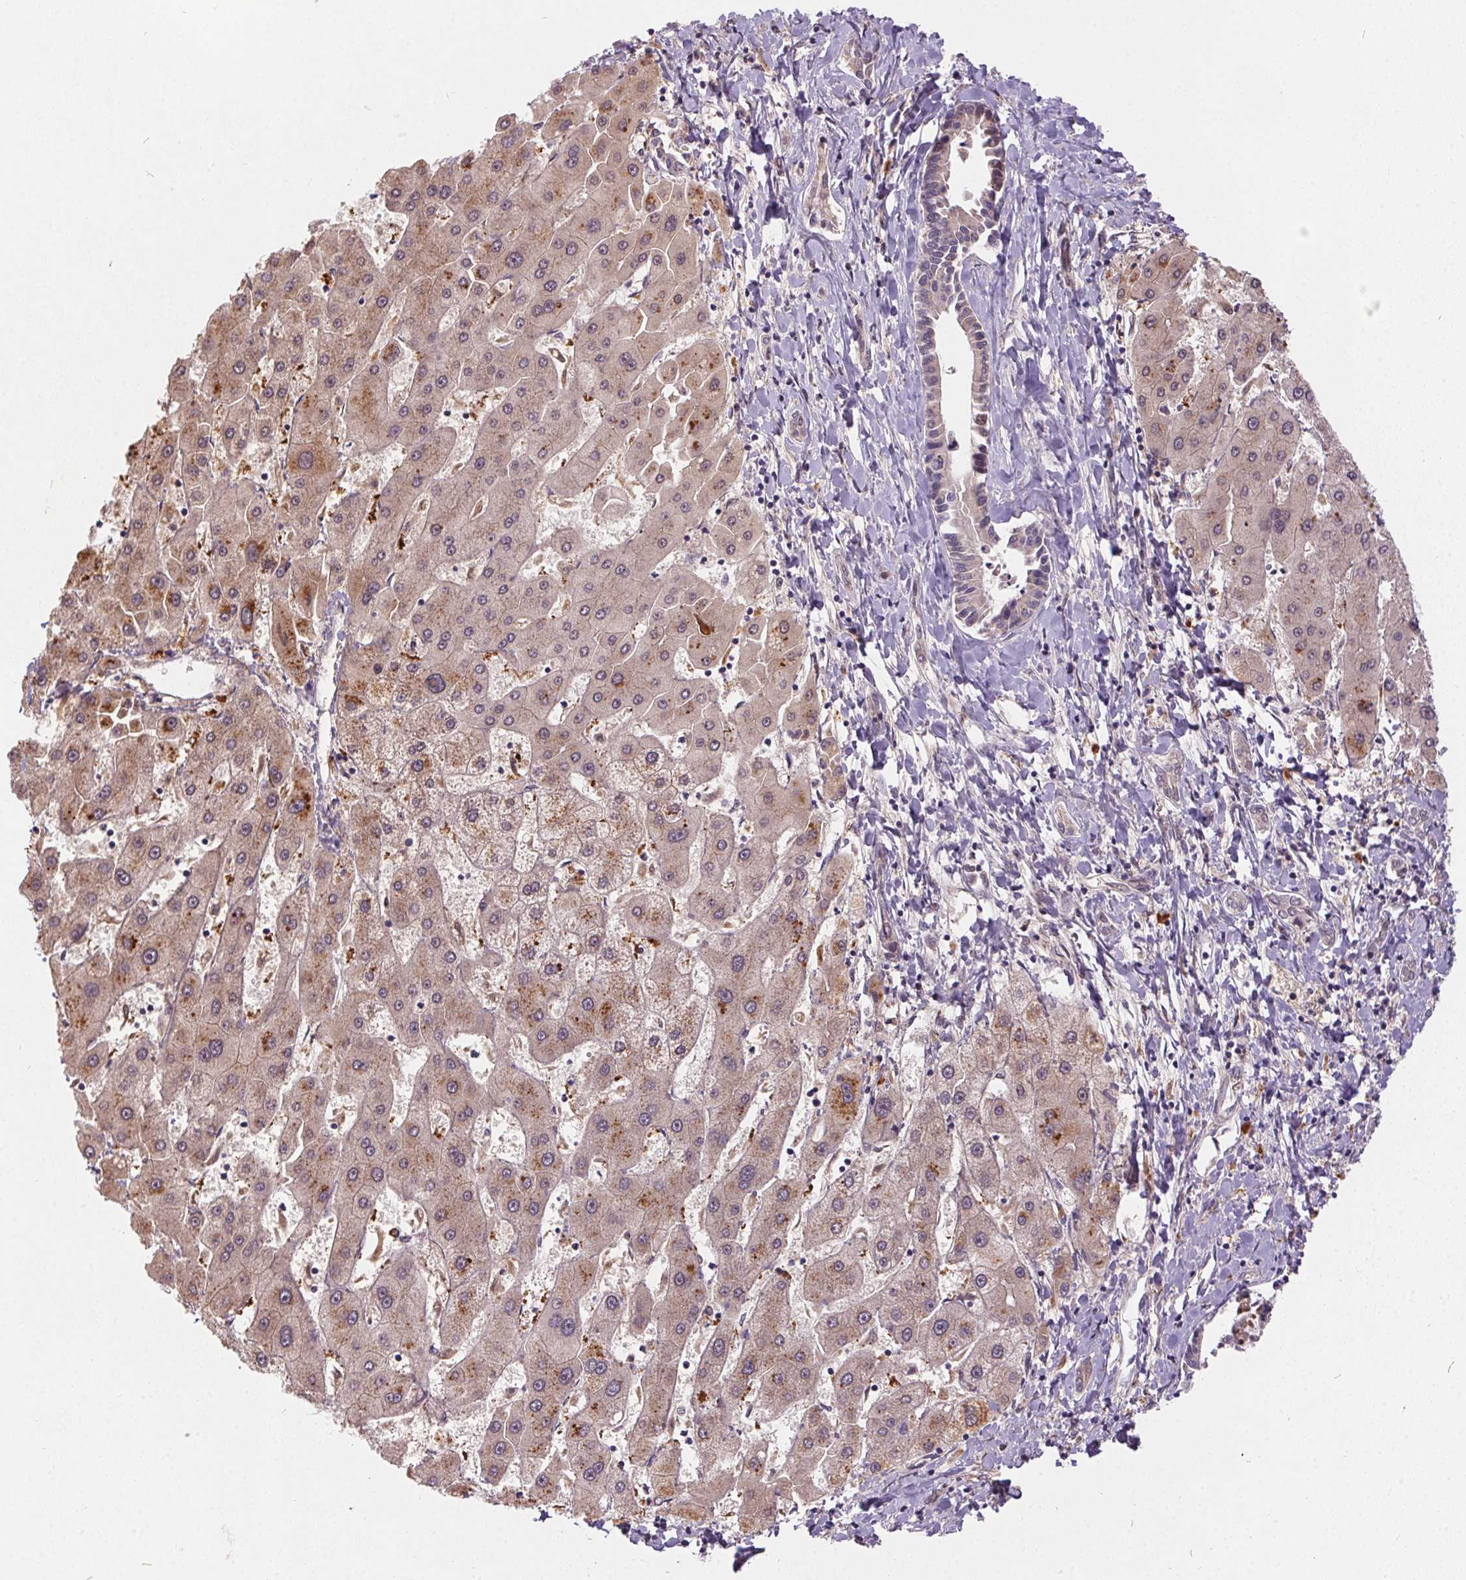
{"staining": {"intensity": "negative", "quantity": "none", "location": "none"}, "tissue": "liver cancer", "cell_type": "Tumor cells", "image_type": "cancer", "snomed": [{"axis": "morphology", "description": "Cholangiocarcinoma"}, {"axis": "topography", "description": "Liver"}], "caption": "The micrograph shows no staining of tumor cells in liver cholangiocarcinoma.", "gene": "NUDT16", "patient": {"sex": "male", "age": 66}}